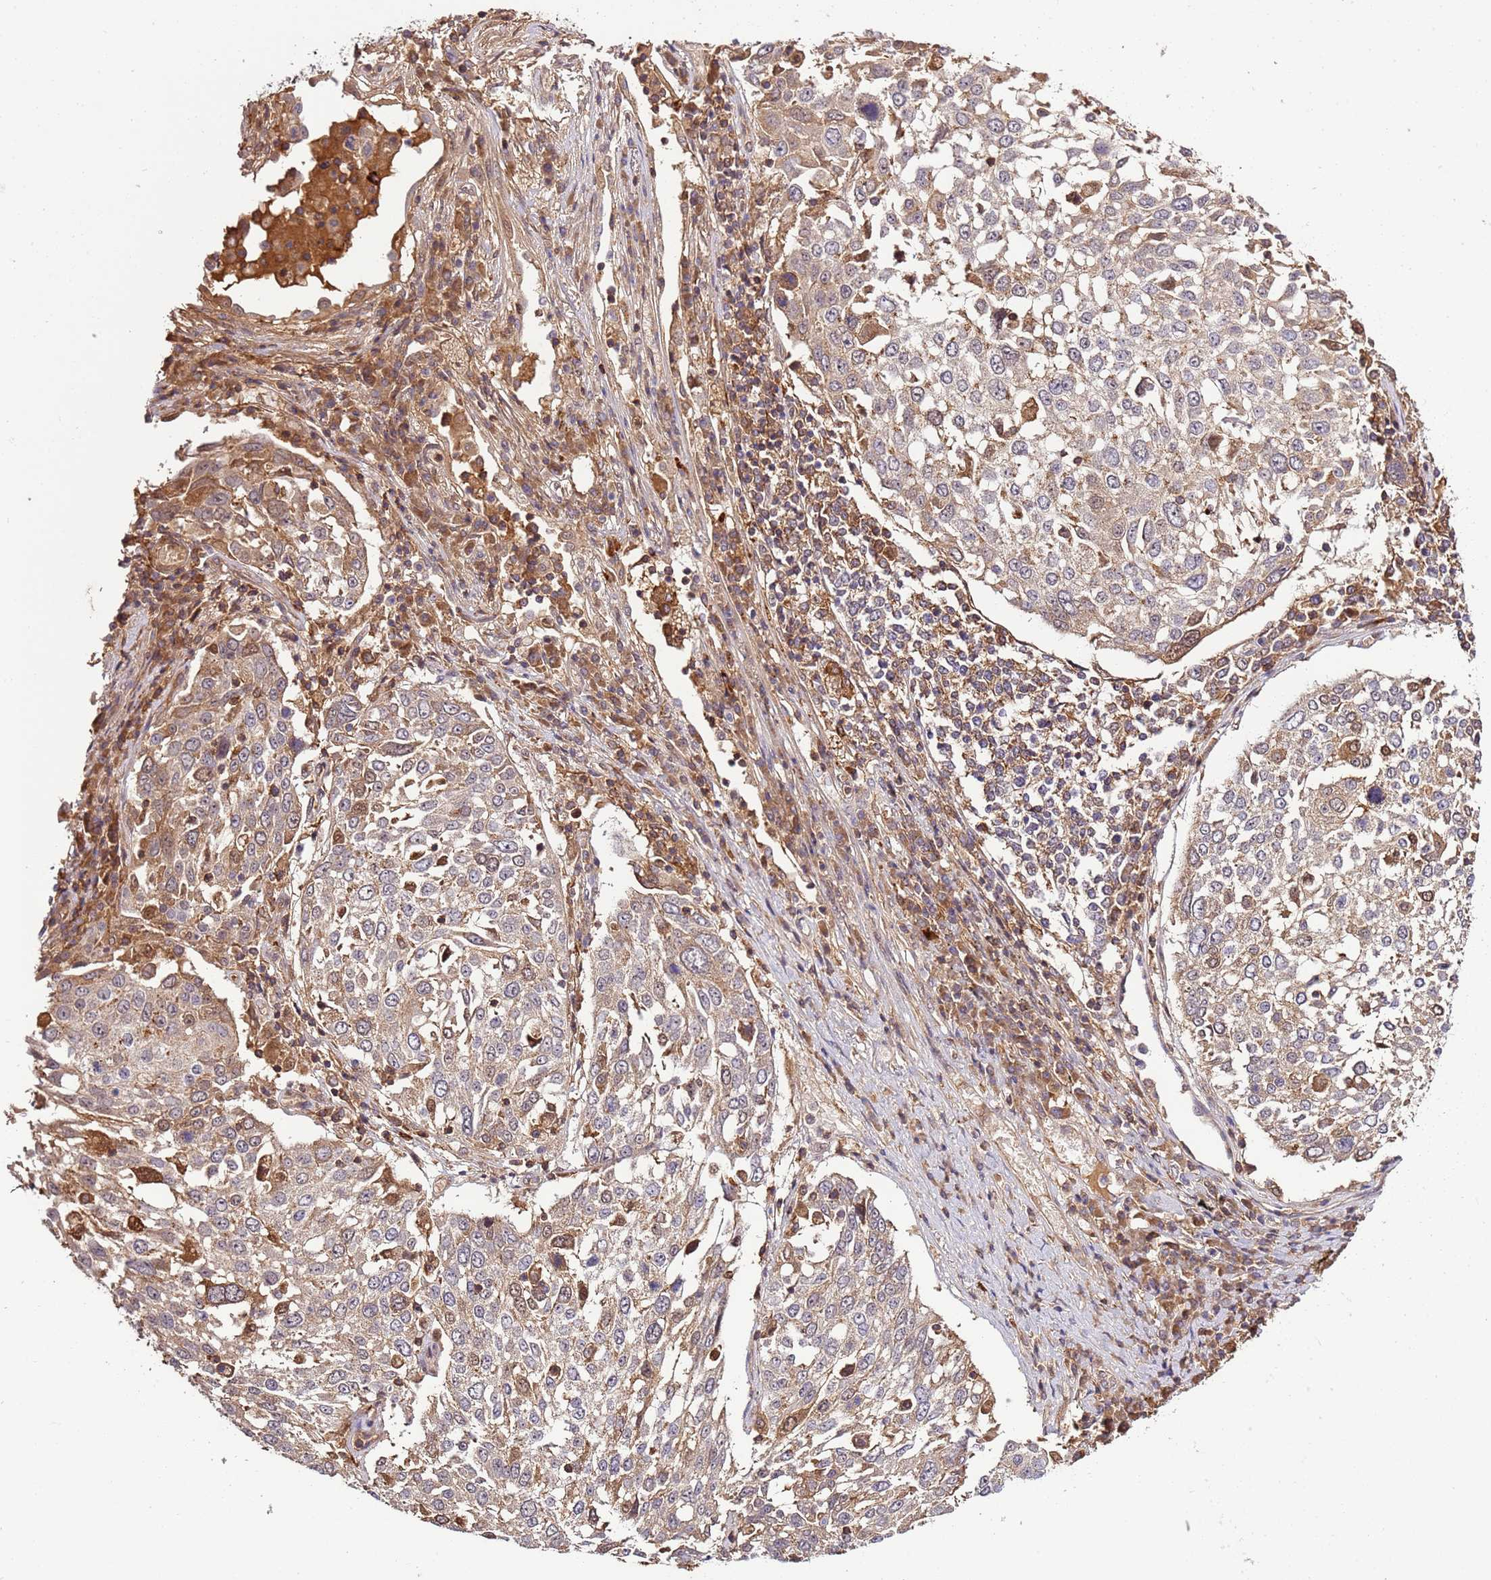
{"staining": {"intensity": "weak", "quantity": ">75%", "location": "cytoplasmic/membranous"}, "tissue": "lung cancer", "cell_type": "Tumor cells", "image_type": "cancer", "snomed": [{"axis": "morphology", "description": "Squamous cell carcinoma, NOS"}, {"axis": "topography", "description": "Lung"}], "caption": "IHC (DAB (3,3'-diaminobenzidine)) staining of human lung cancer (squamous cell carcinoma) reveals weak cytoplasmic/membranous protein expression in about >75% of tumor cells. (DAB IHC, brown staining for protein, blue staining for nuclei).", "gene": "ZNF624", "patient": {"sex": "male", "age": 65}}